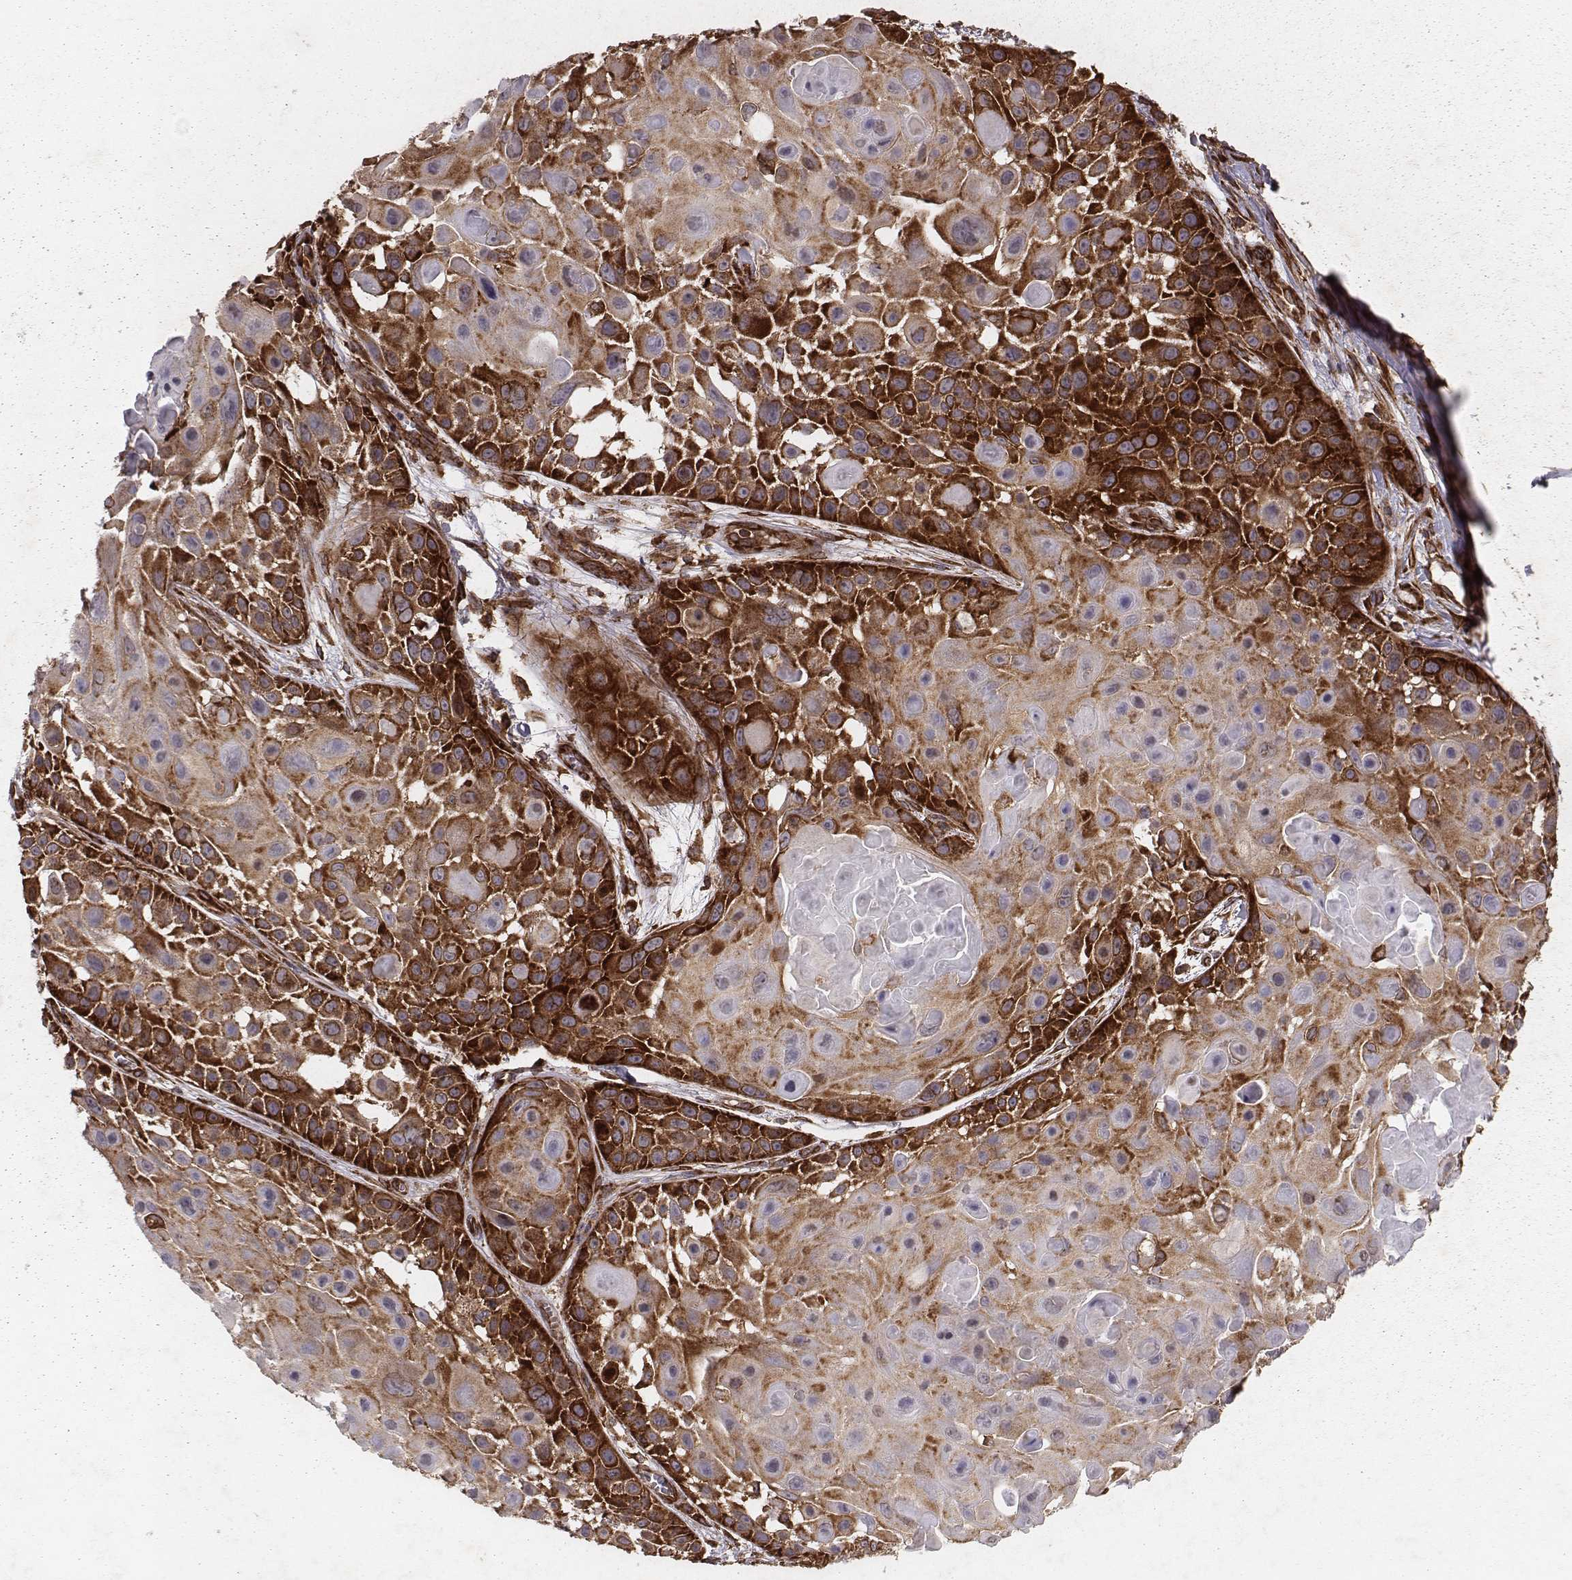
{"staining": {"intensity": "strong", "quantity": ">75%", "location": "cytoplasmic/membranous"}, "tissue": "skin cancer", "cell_type": "Tumor cells", "image_type": "cancer", "snomed": [{"axis": "morphology", "description": "Squamous cell carcinoma, NOS"}, {"axis": "topography", "description": "Skin"}, {"axis": "topography", "description": "Anal"}], "caption": "A high amount of strong cytoplasmic/membranous expression is present in about >75% of tumor cells in squamous cell carcinoma (skin) tissue.", "gene": "TXLNA", "patient": {"sex": "female", "age": 75}}